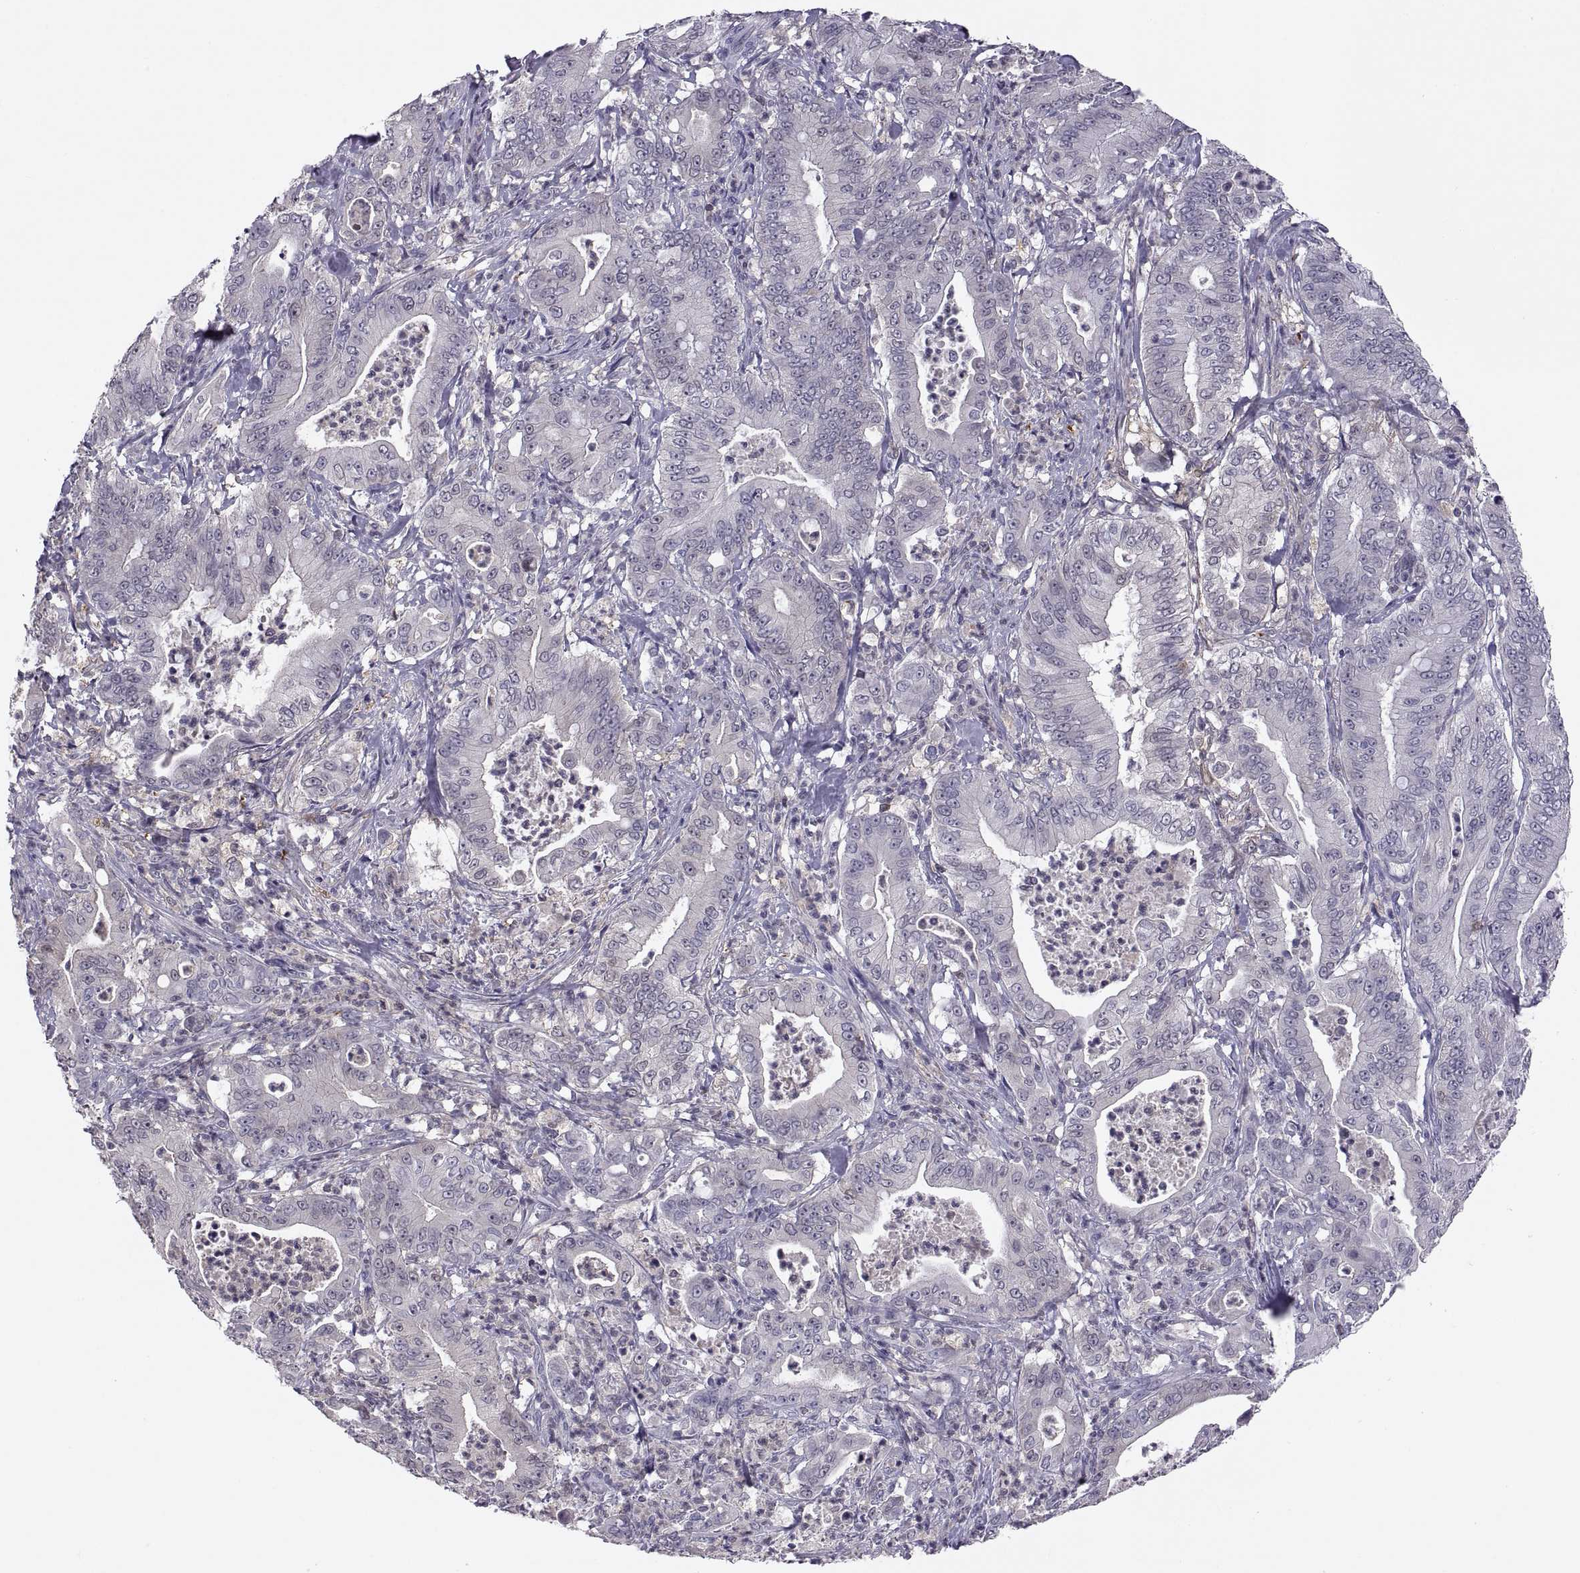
{"staining": {"intensity": "negative", "quantity": "none", "location": "none"}, "tissue": "pancreatic cancer", "cell_type": "Tumor cells", "image_type": "cancer", "snomed": [{"axis": "morphology", "description": "Adenocarcinoma, NOS"}, {"axis": "topography", "description": "Pancreas"}], "caption": "Pancreatic cancer (adenocarcinoma) was stained to show a protein in brown. There is no significant staining in tumor cells.", "gene": "FGF9", "patient": {"sex": "male", "age": 71}}